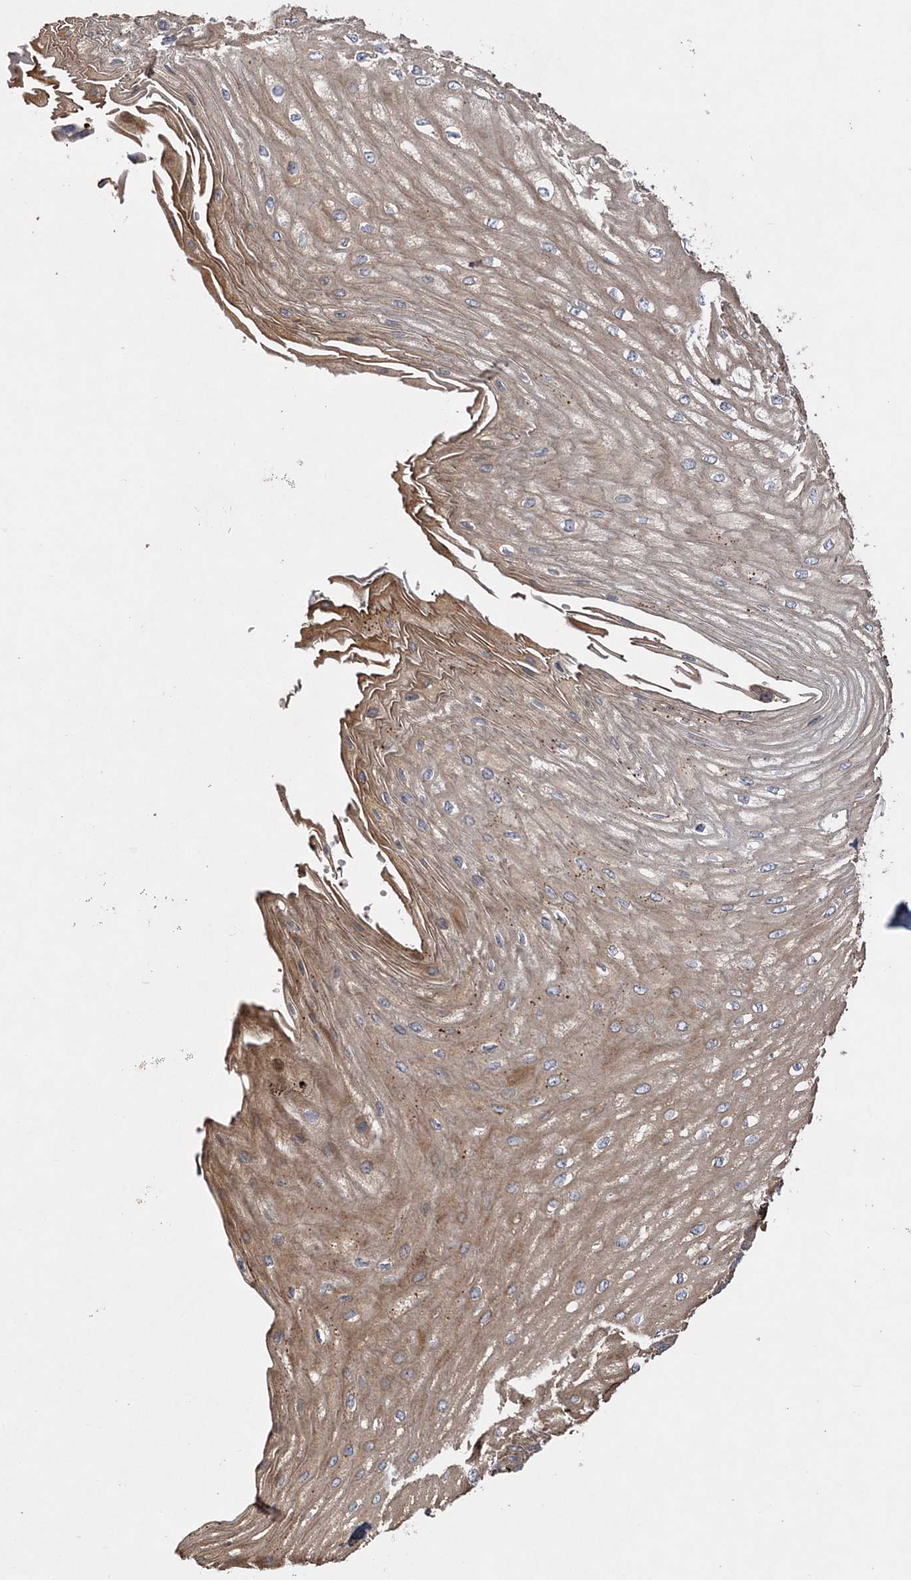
{"staining": {"intensity": "moderate", "quantity": ">75%", "location": "cytoplasmic/membranous"}, "tissue": "esophagus", "cell_type": "Squamous epithelial cells", "image_type": "normal", "snomed": [{"axis": "morphology", "description": "Normal tissue, NOS"}, {"axis": "topography", "description": "Esophagus"}], "caption": "This photomicrograph displays IHC staining of benign human esophagus, with medium moderate cytoplasmic/membranous positivity in about >75% of squamous epithelial cells.", "gene": "FAM114A2", "patient": {"sex": "male", "age": 60}}